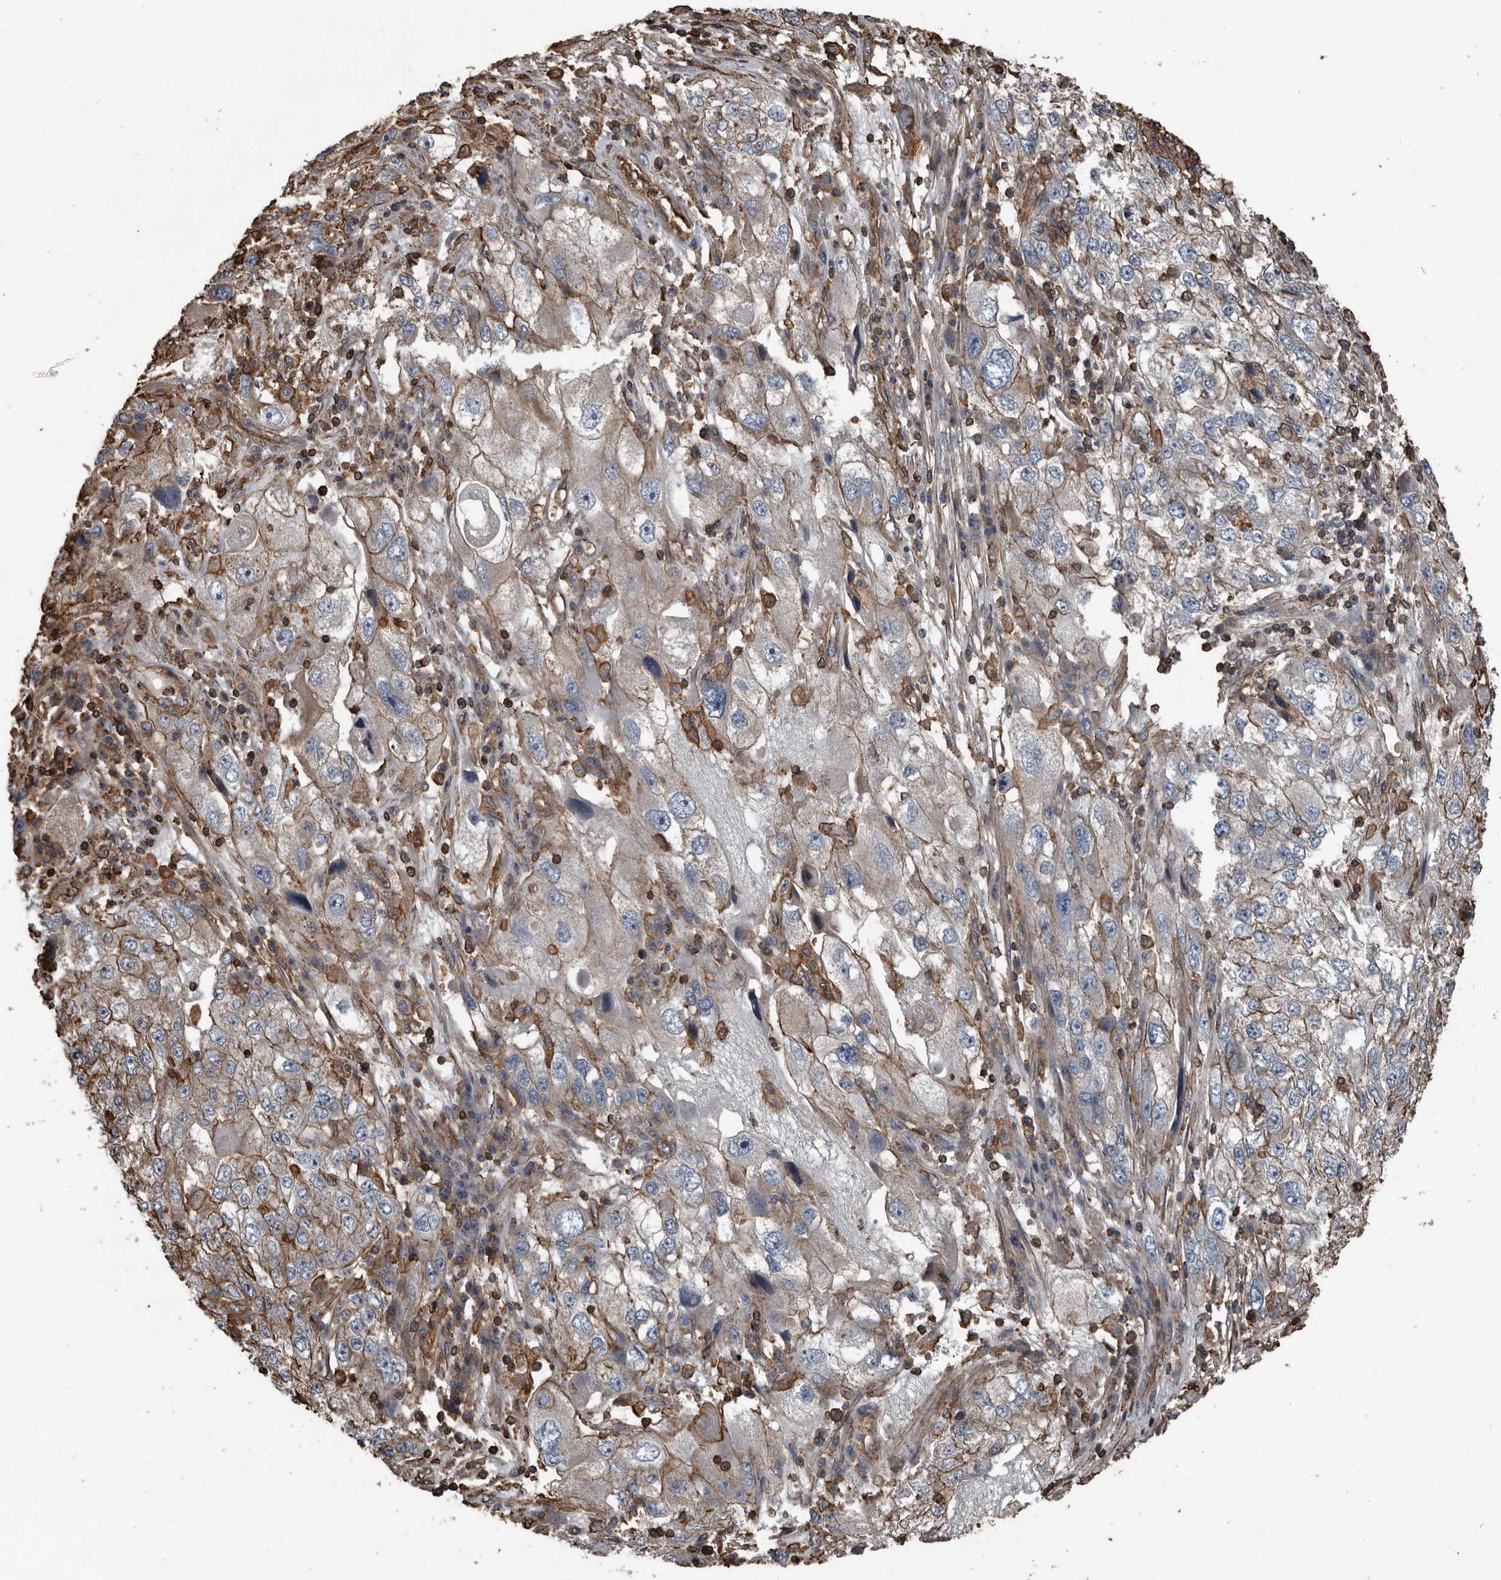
{"staining": {"intensity": "moderate", "quantity": "<25%", "location": "cytoplasmic/membranous"}, "tissue": "endometrial cancer", "cell_type": "Tumor cells", "image_type": "cancer", "snomed": [{"axis": "morphology", "description": "Adenocarcinoma, NOS"}, {"axis": "topography", "description": "Endometrium"}], "caption": "A brown stain labels moderate cytoplasmic/membranous positivity of a protein in human endometrial adenocarcinoma tumor cells.", "gene": "DENND6B", "patient": {"sex": "female", "age": 49}}